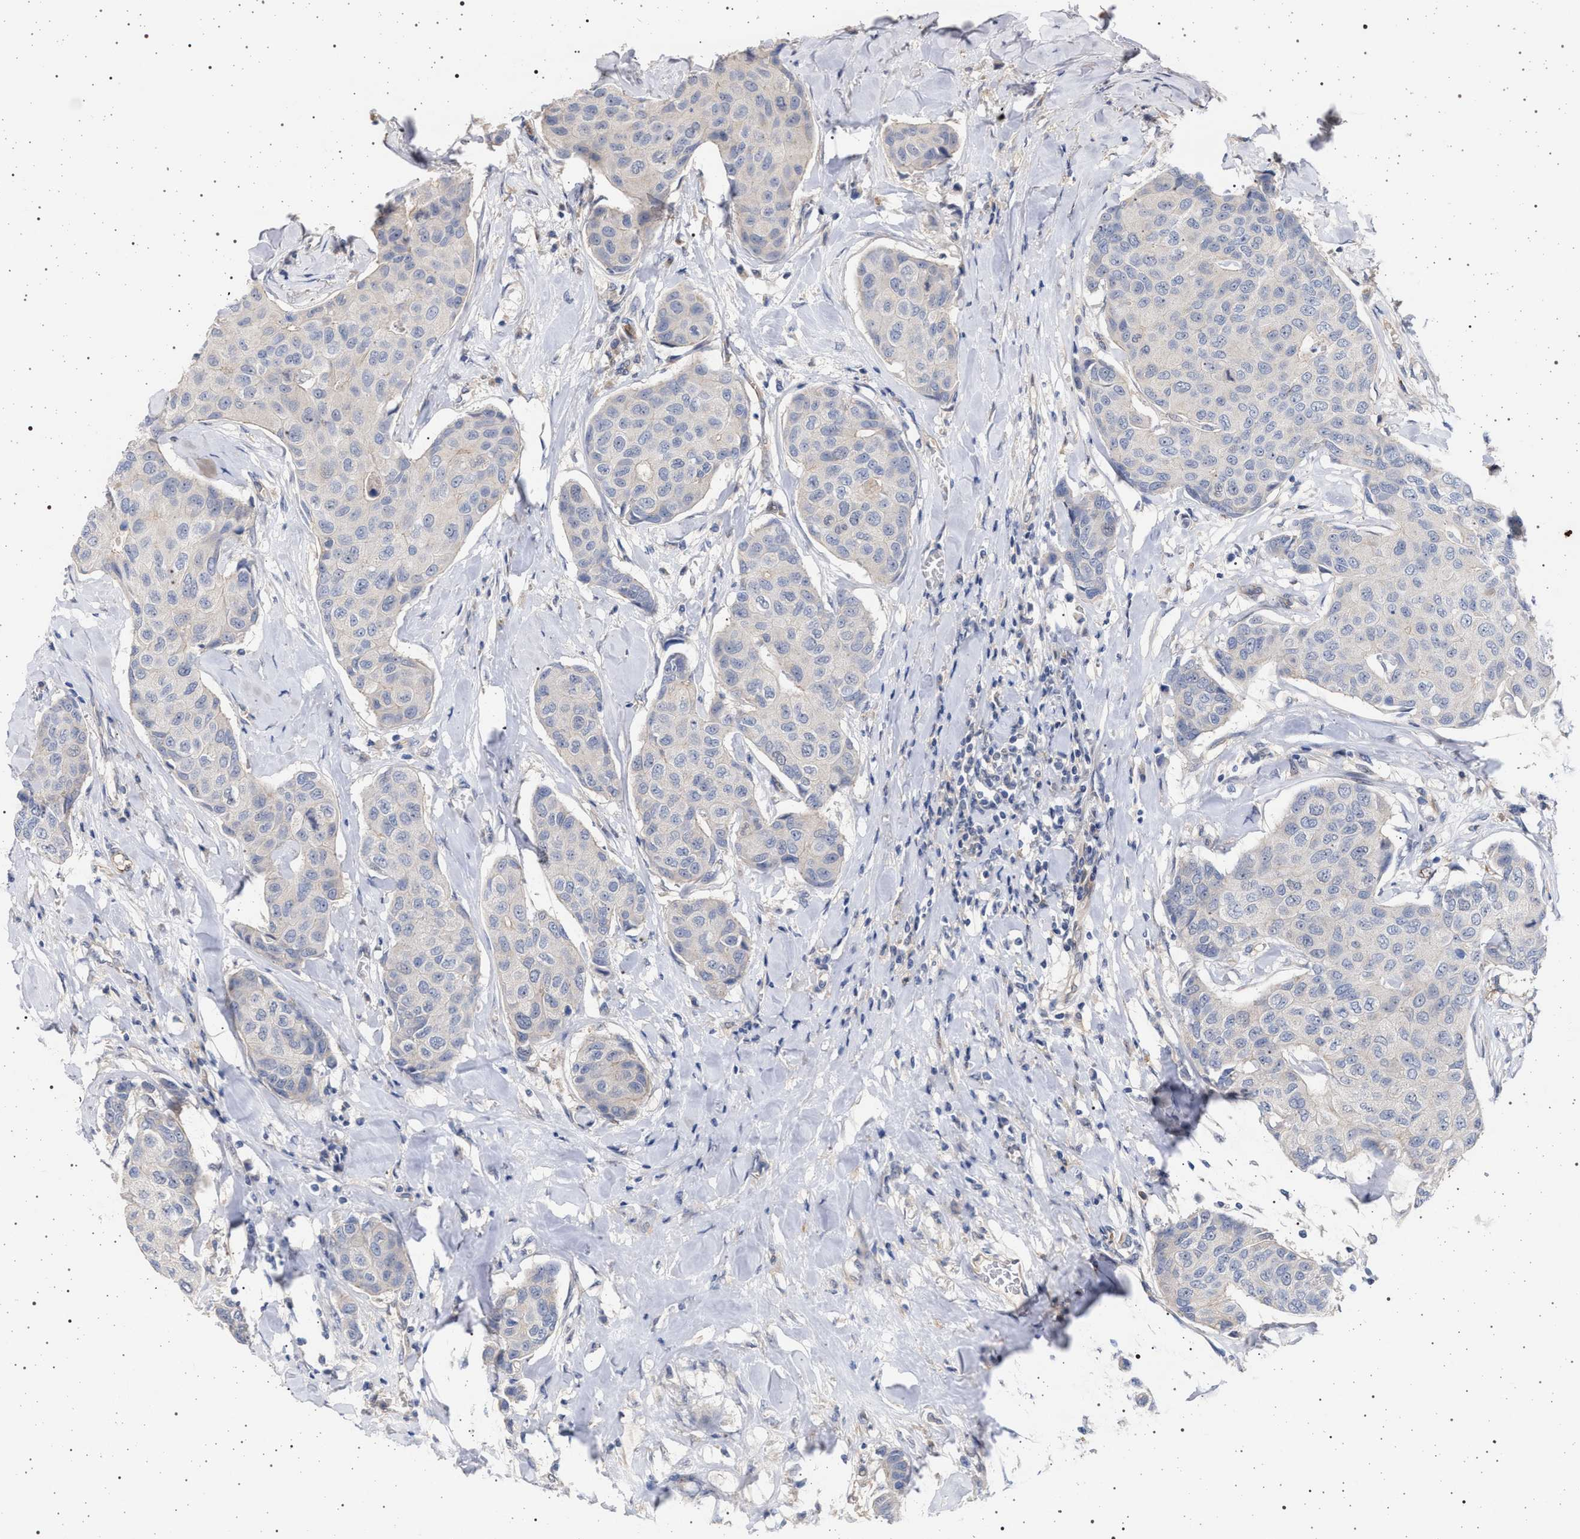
{"staining": {"intensity": "negative", "quantity": "none", "location": "none"}, "tissue": "breast cancer", "cell_type": "Tumor cells", "image_type": "cancer", "snomed": [{"axis": "morphology", "description": "Duct carcinoma"}, {"axis": "topography", "description": "Breast"}], "caption": "This is a histopathology image of immunohistochemistry staining of breast cancer (invasive ductal carcinoma), which shows no expression in tumor cells. (DAB (3,3'-diaminobenzidine) immunohistochemistry, high magnification).", "gene": "RBM48", "patient": {"sex": "female", "age": 80}}